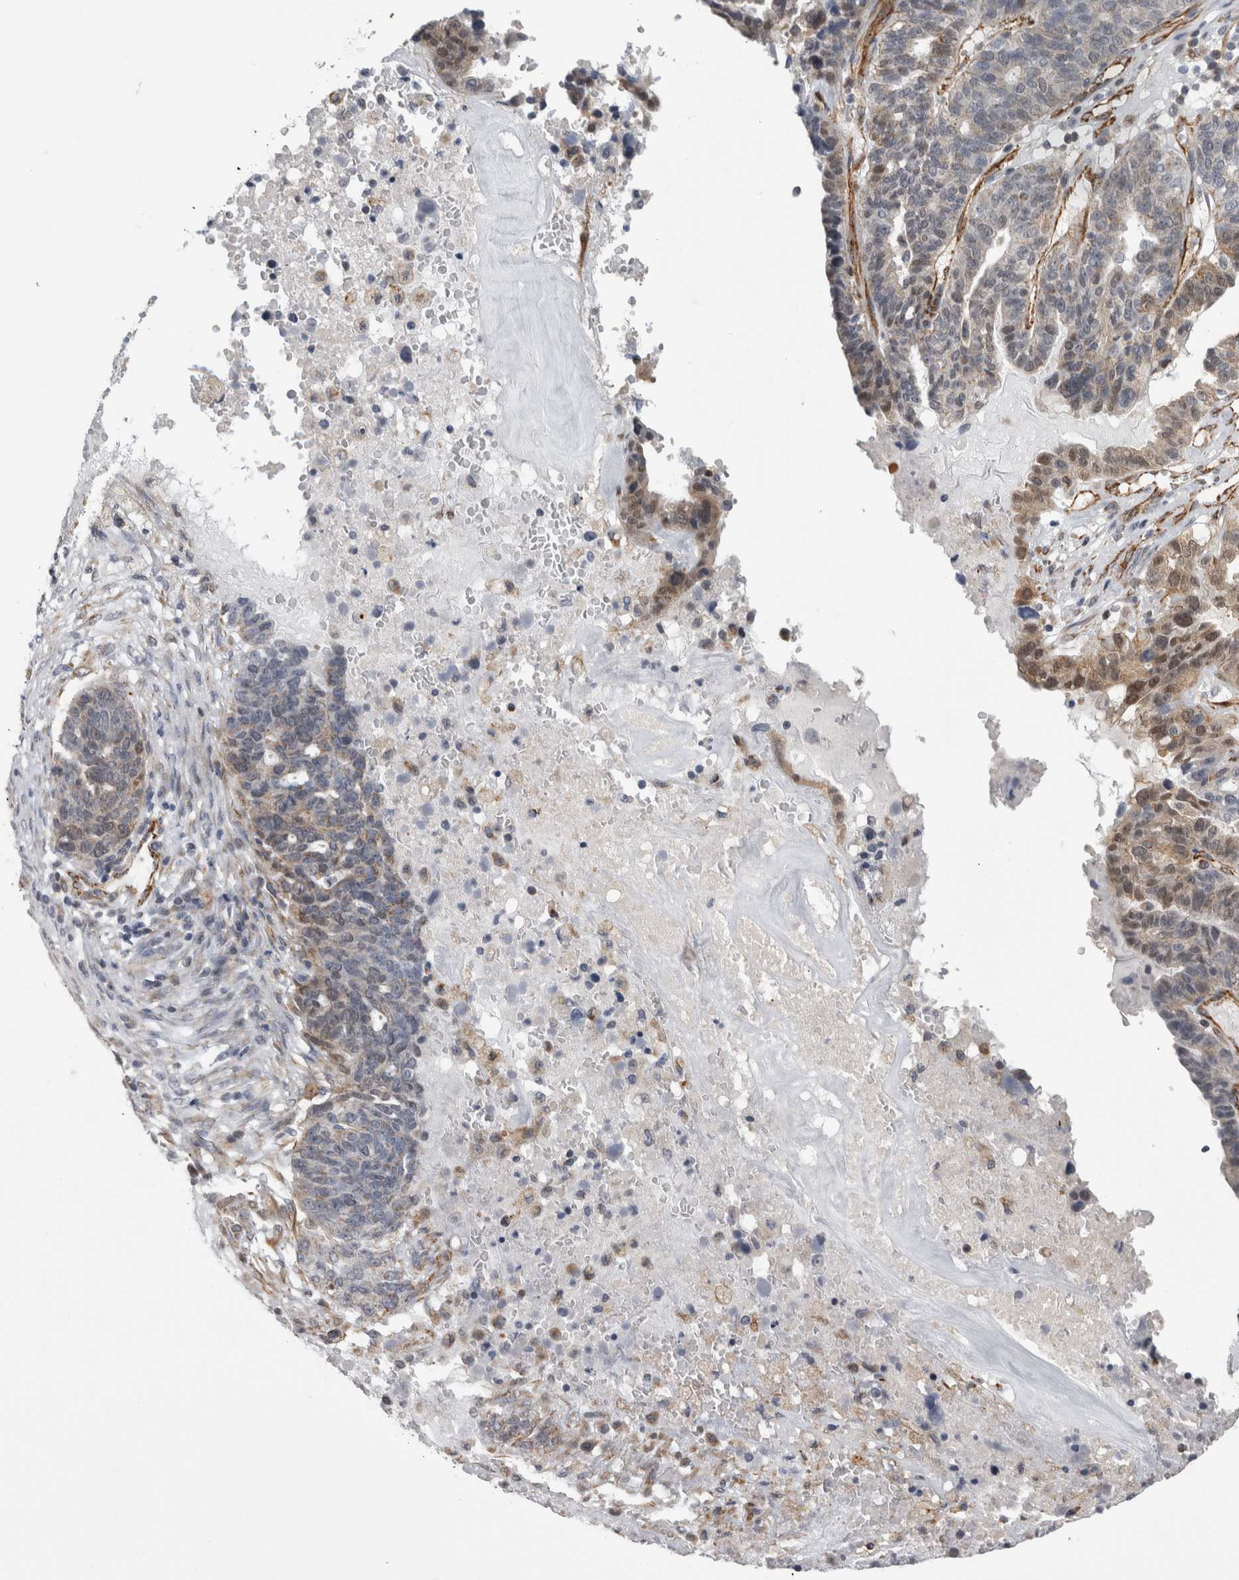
{"staining": {"intensity": "weak", "quantity": "<25%", "location": "cytoplasmic/membranous,nuclear"}, "tissue": "ovarian cancer", "cell_type": "Tumor cells", "image_type": "cancer", "snomed": [{"axis": "morphology", "description": "Cystadenocarcinoma, serous, NOS"}, {"axis": "topography", "description": "Ovary"}], "caption": "Immunohistochemistry image of human ovarian cancer (serous cystadenocarcinoma) stained for a protein (brown), which displays no positivity in tumor cells.", "gene": "ACOT7", "patient": {"sex": "female", "age": 59}}